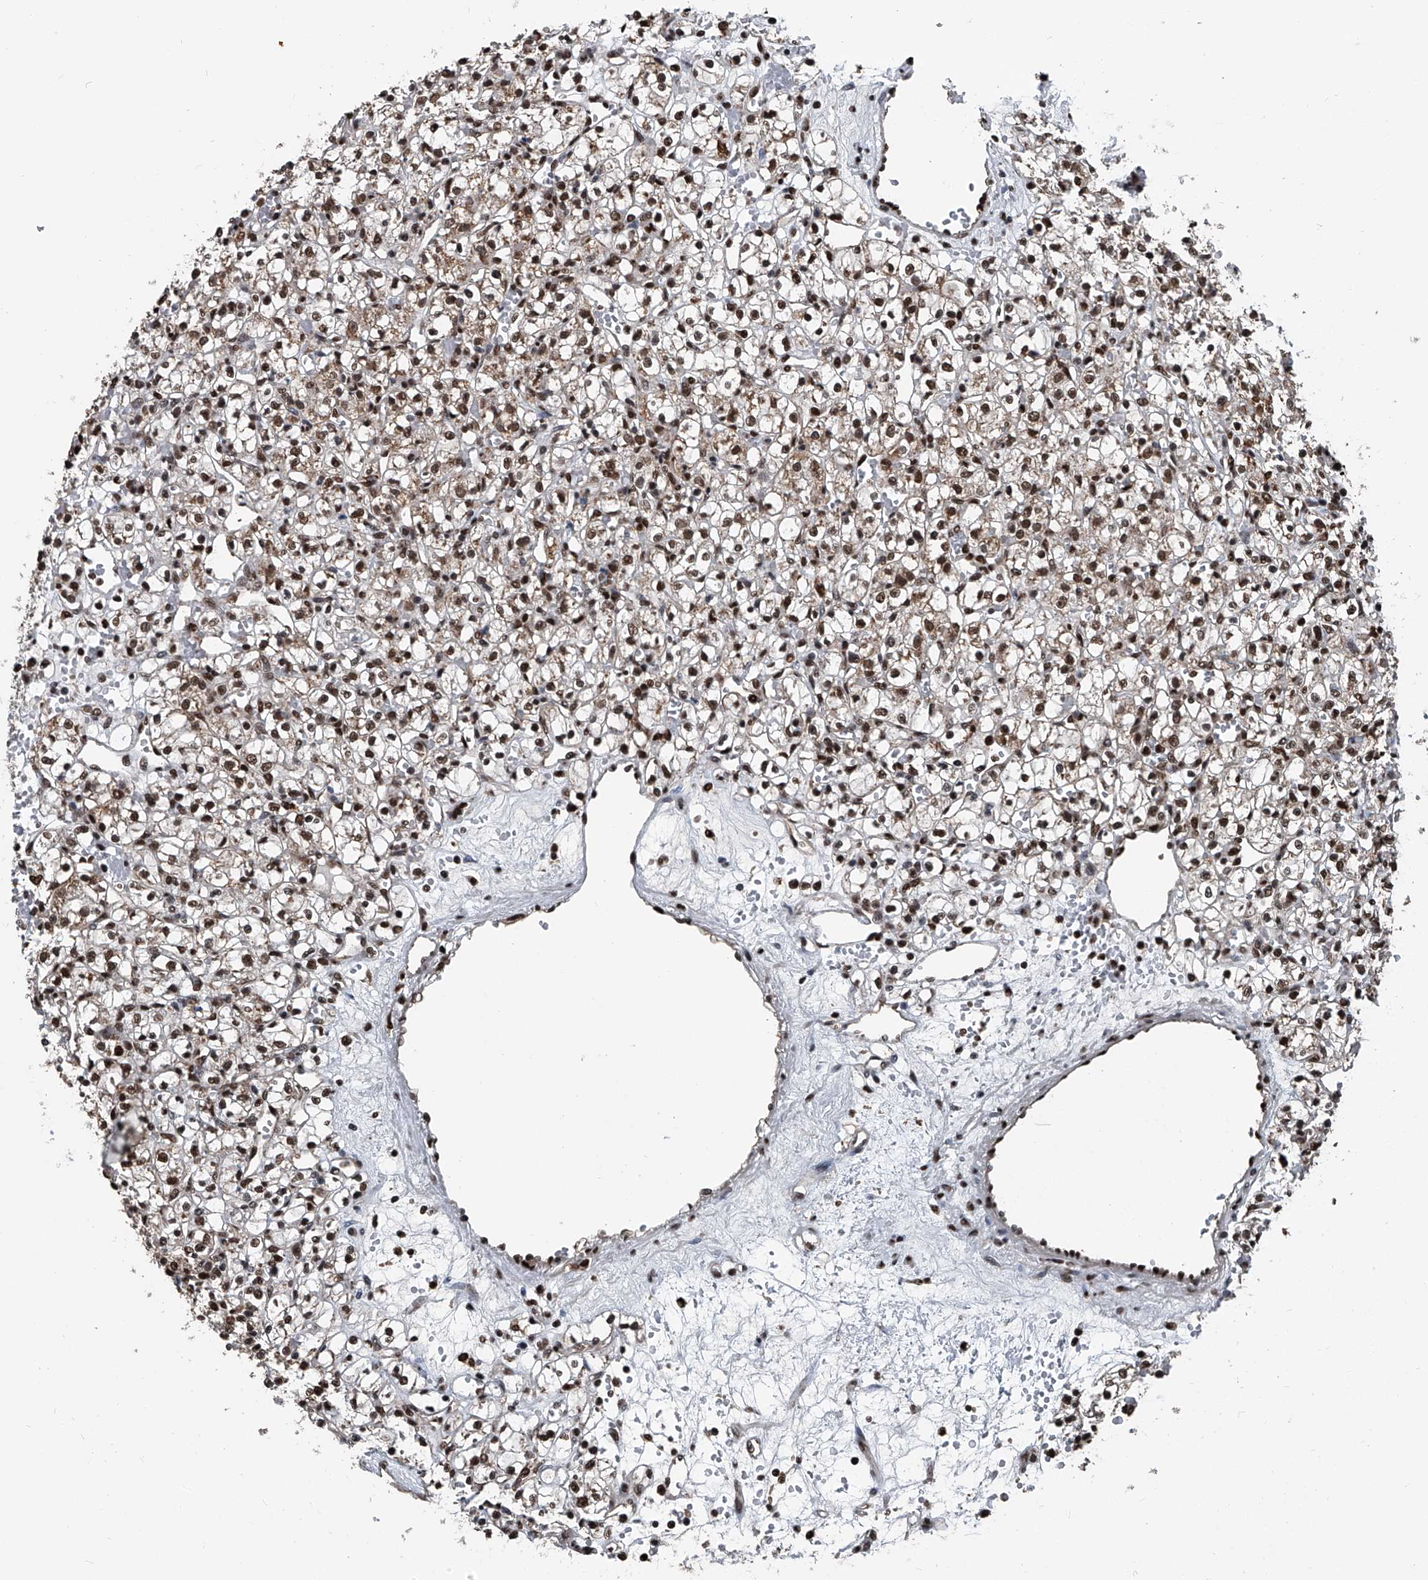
{"staining": {"intensity": "moderate", "quantity": ">75%", "location": "cytoplasmic/membranous,nuclear"}, "tissue": "renal cancer", "cell_type": "Tumor cells", "image_type": "cancer", "snomed": [{"axis": "morphology", "description": "Adenocarcinoma, NOS"}, {"axis": "topography", "description": "Kidney"}], "caption": "This is a micrograph of immunohistochemistry staining of renal cancer, which shows moderate expression in the cytoplasmic/membranous and nuclear of tumor cells.", "gene": "FKBP5", "patient": {"sex": "female", "age": 59}}